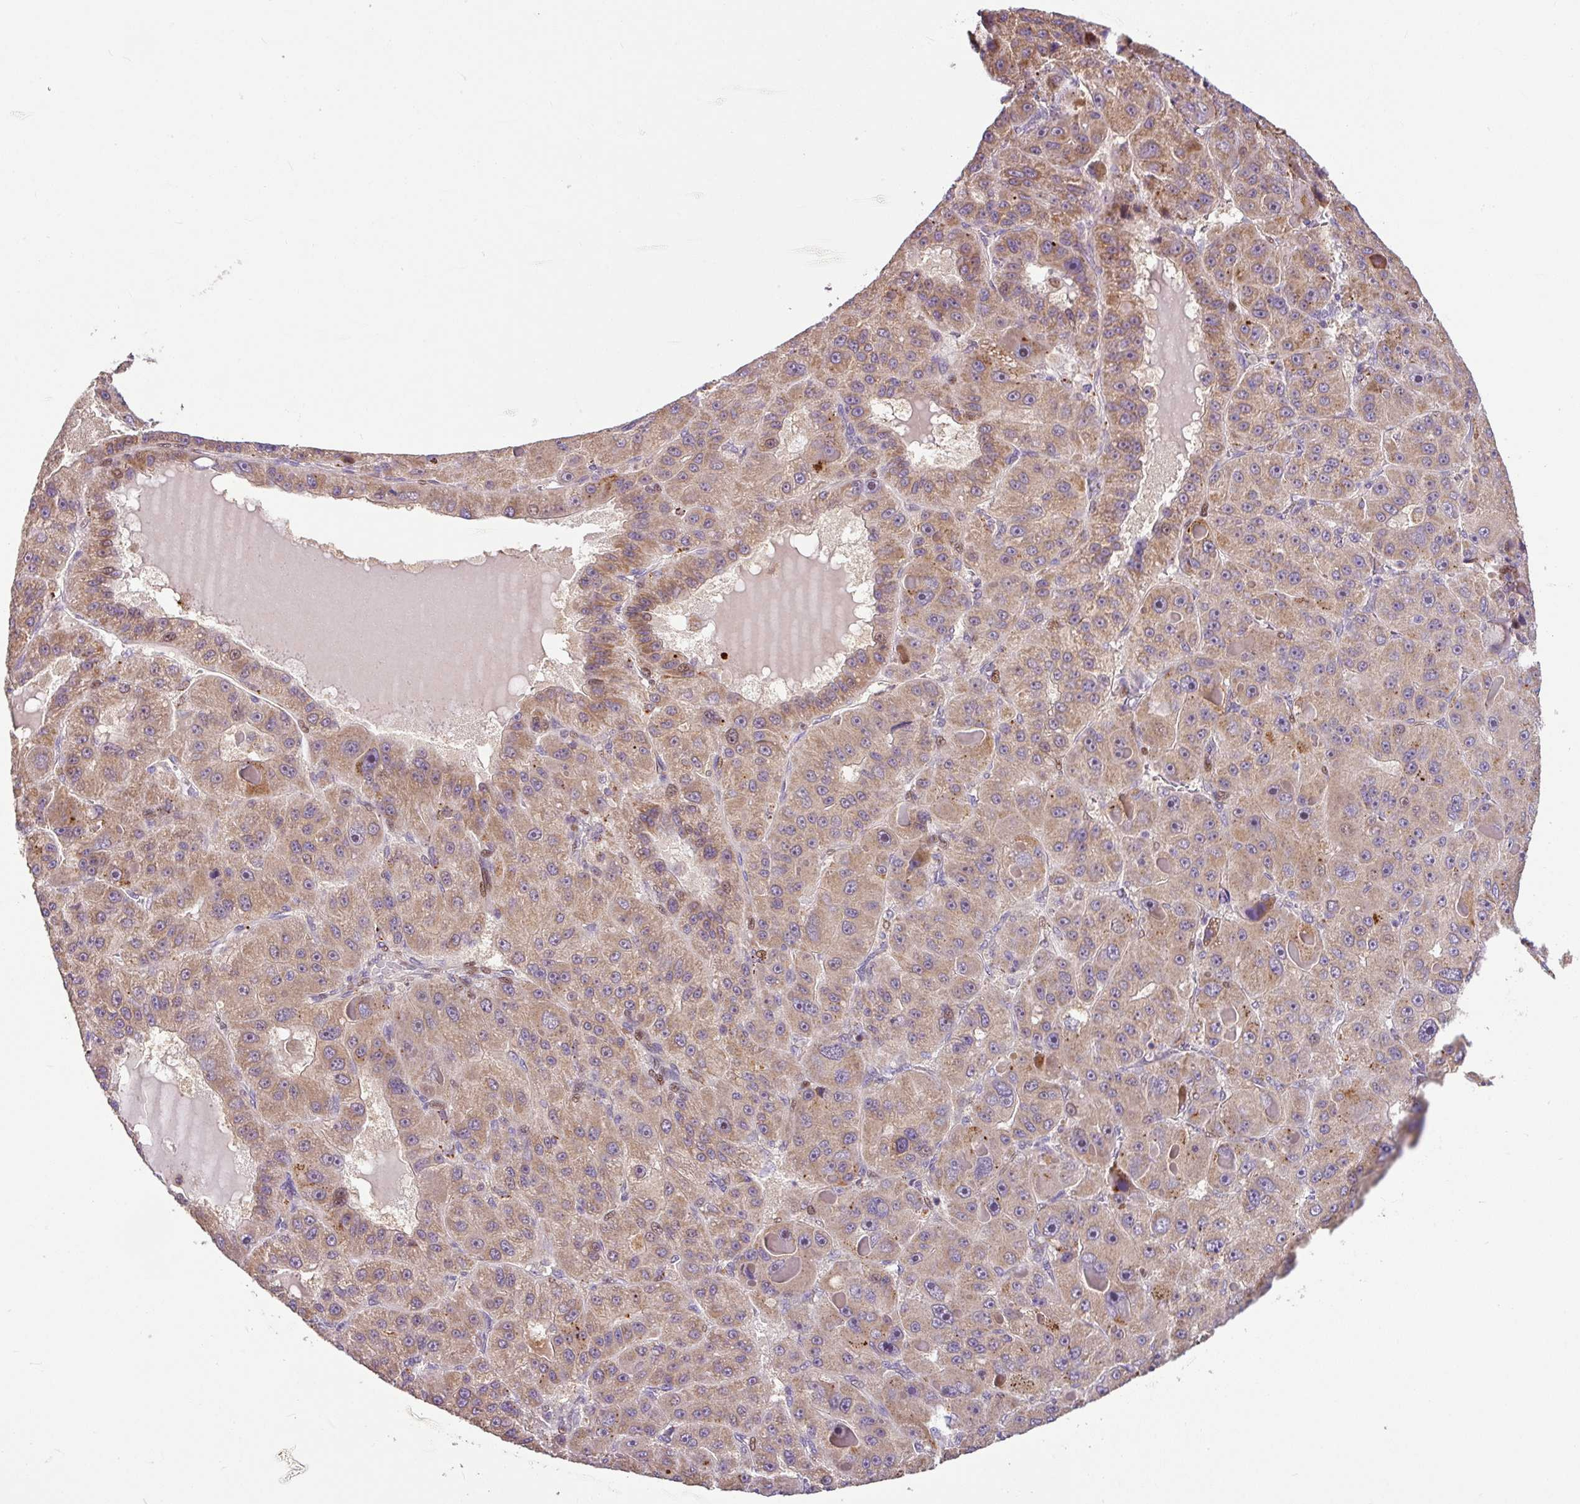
{"staining": {"intensity": "moderate", "quantity": ">75%", "location": "cytoplasmic/membranous"}, "tissue": "liver cancer", "cell_type": "Tumor cells", "image_type": "cancer", "snomed": [{"axis": "morphology", "description": "Carcinoma, Hepatocellular, NOS"}, {"axis": "topography", "description": "Liver"}], "caption": "Brown immunohistochemical staining in liver cancer exhibits moderate cytoplasmic/membranous staining in approximately >75% of tumor cells.", "gene": "SARS2", "patient": {"sex": "male", "age": 76}}